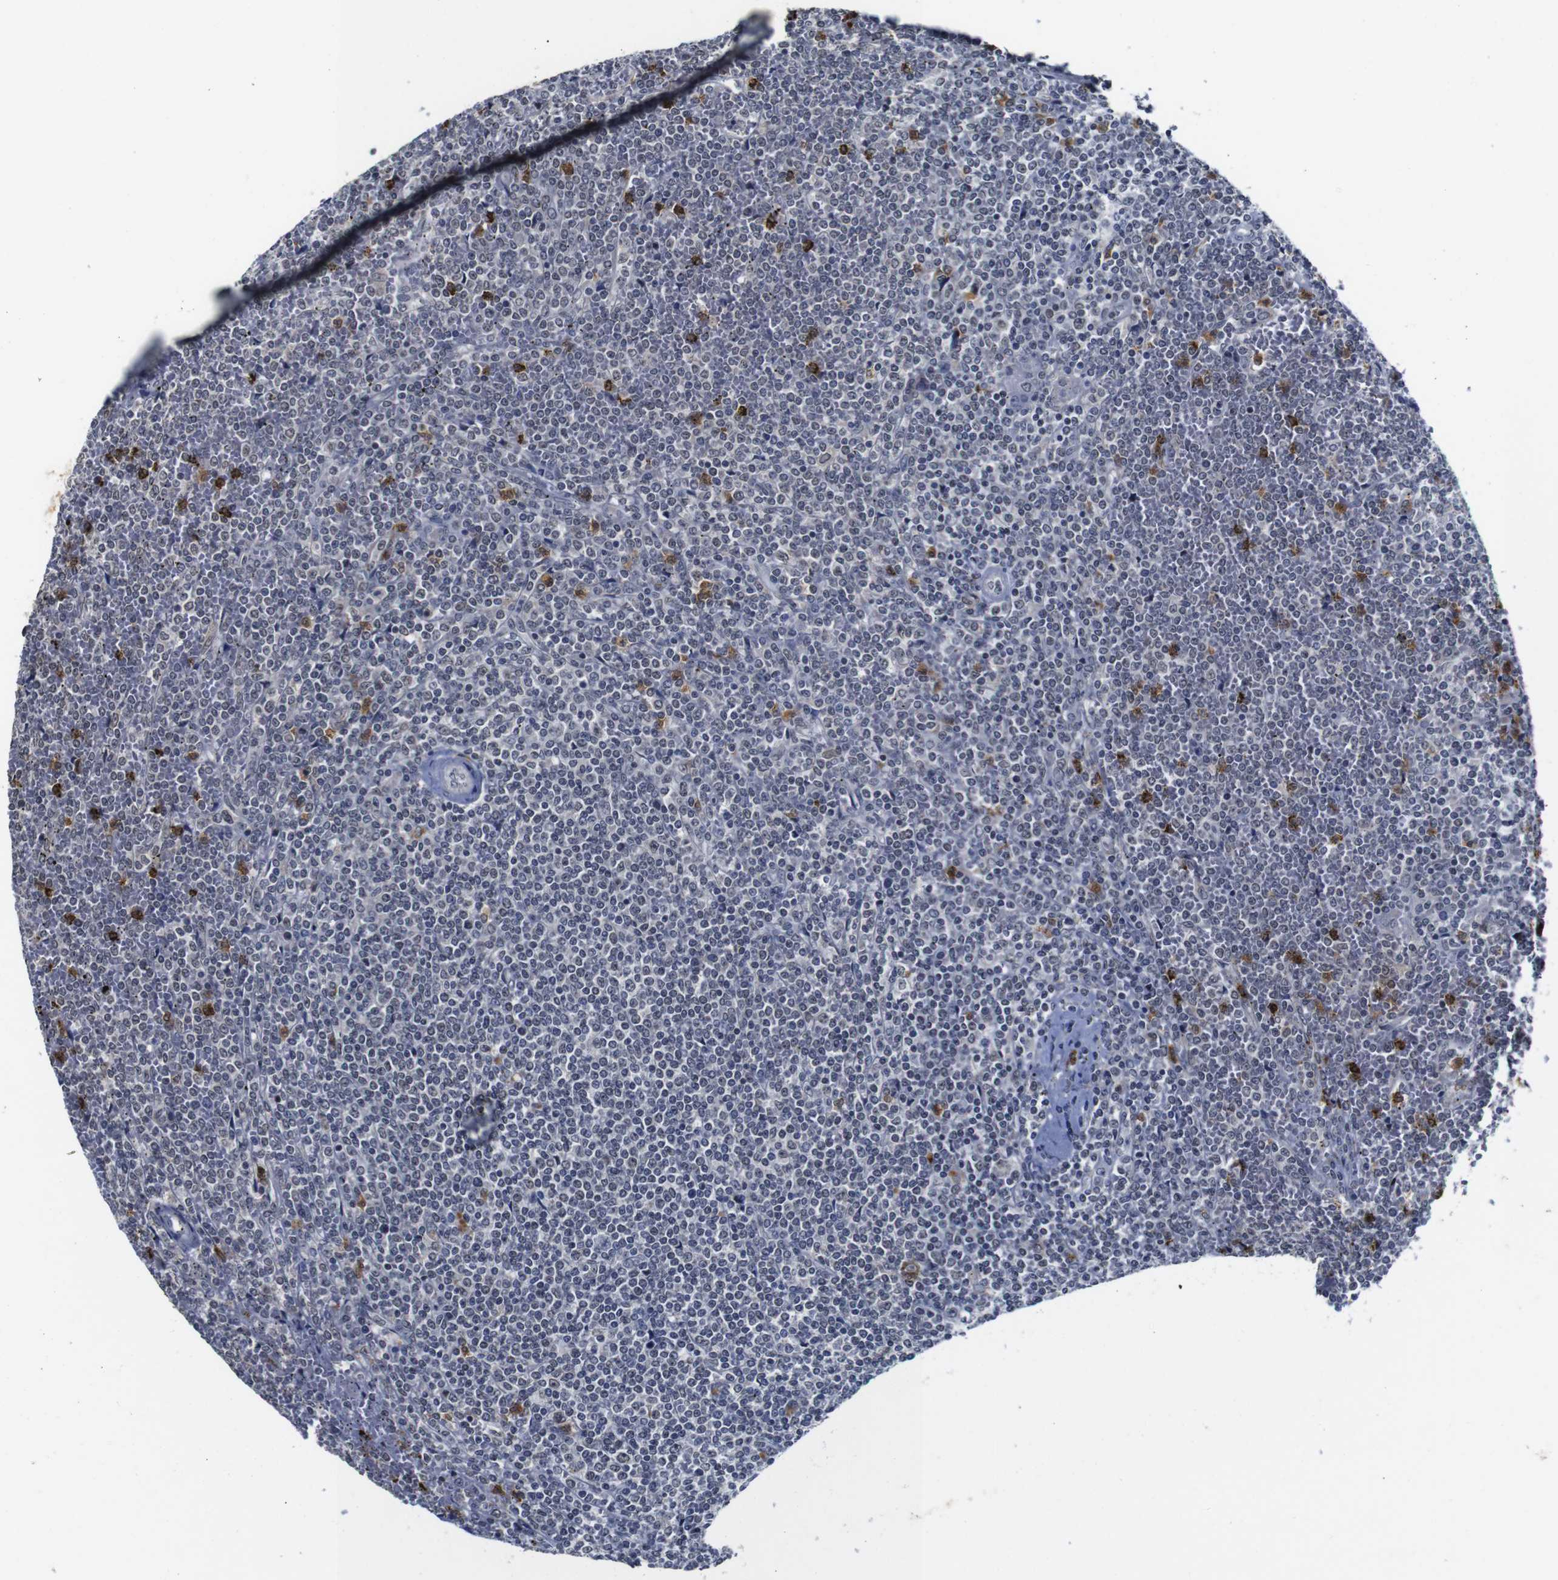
{"staining": {"intensity": "moderate", "quantity": "<25%", "location": "cytoplasmic/membranous,nuclear"}, "tissue": "lymphoma", "cell_type": "Tumor cells", "image_type": "cancer", "snomed": [{"axis": "morphology", "description": "Malignant lymphoma, non-Hodgkin's type, Low grade"}, {"axis": "topography", "description": "Spleen"}], "caption": "IHC micrograph of low-grade malignant lymphoma, non-Hodgkin's type stained for a protein (brown), which exhibits low levels of moderate cytoplasmic/membranous and nuclear expression in about <25% of tumor cells.", "gene": "NTRK3", "patient": {"sex": "female", "age": 19}}